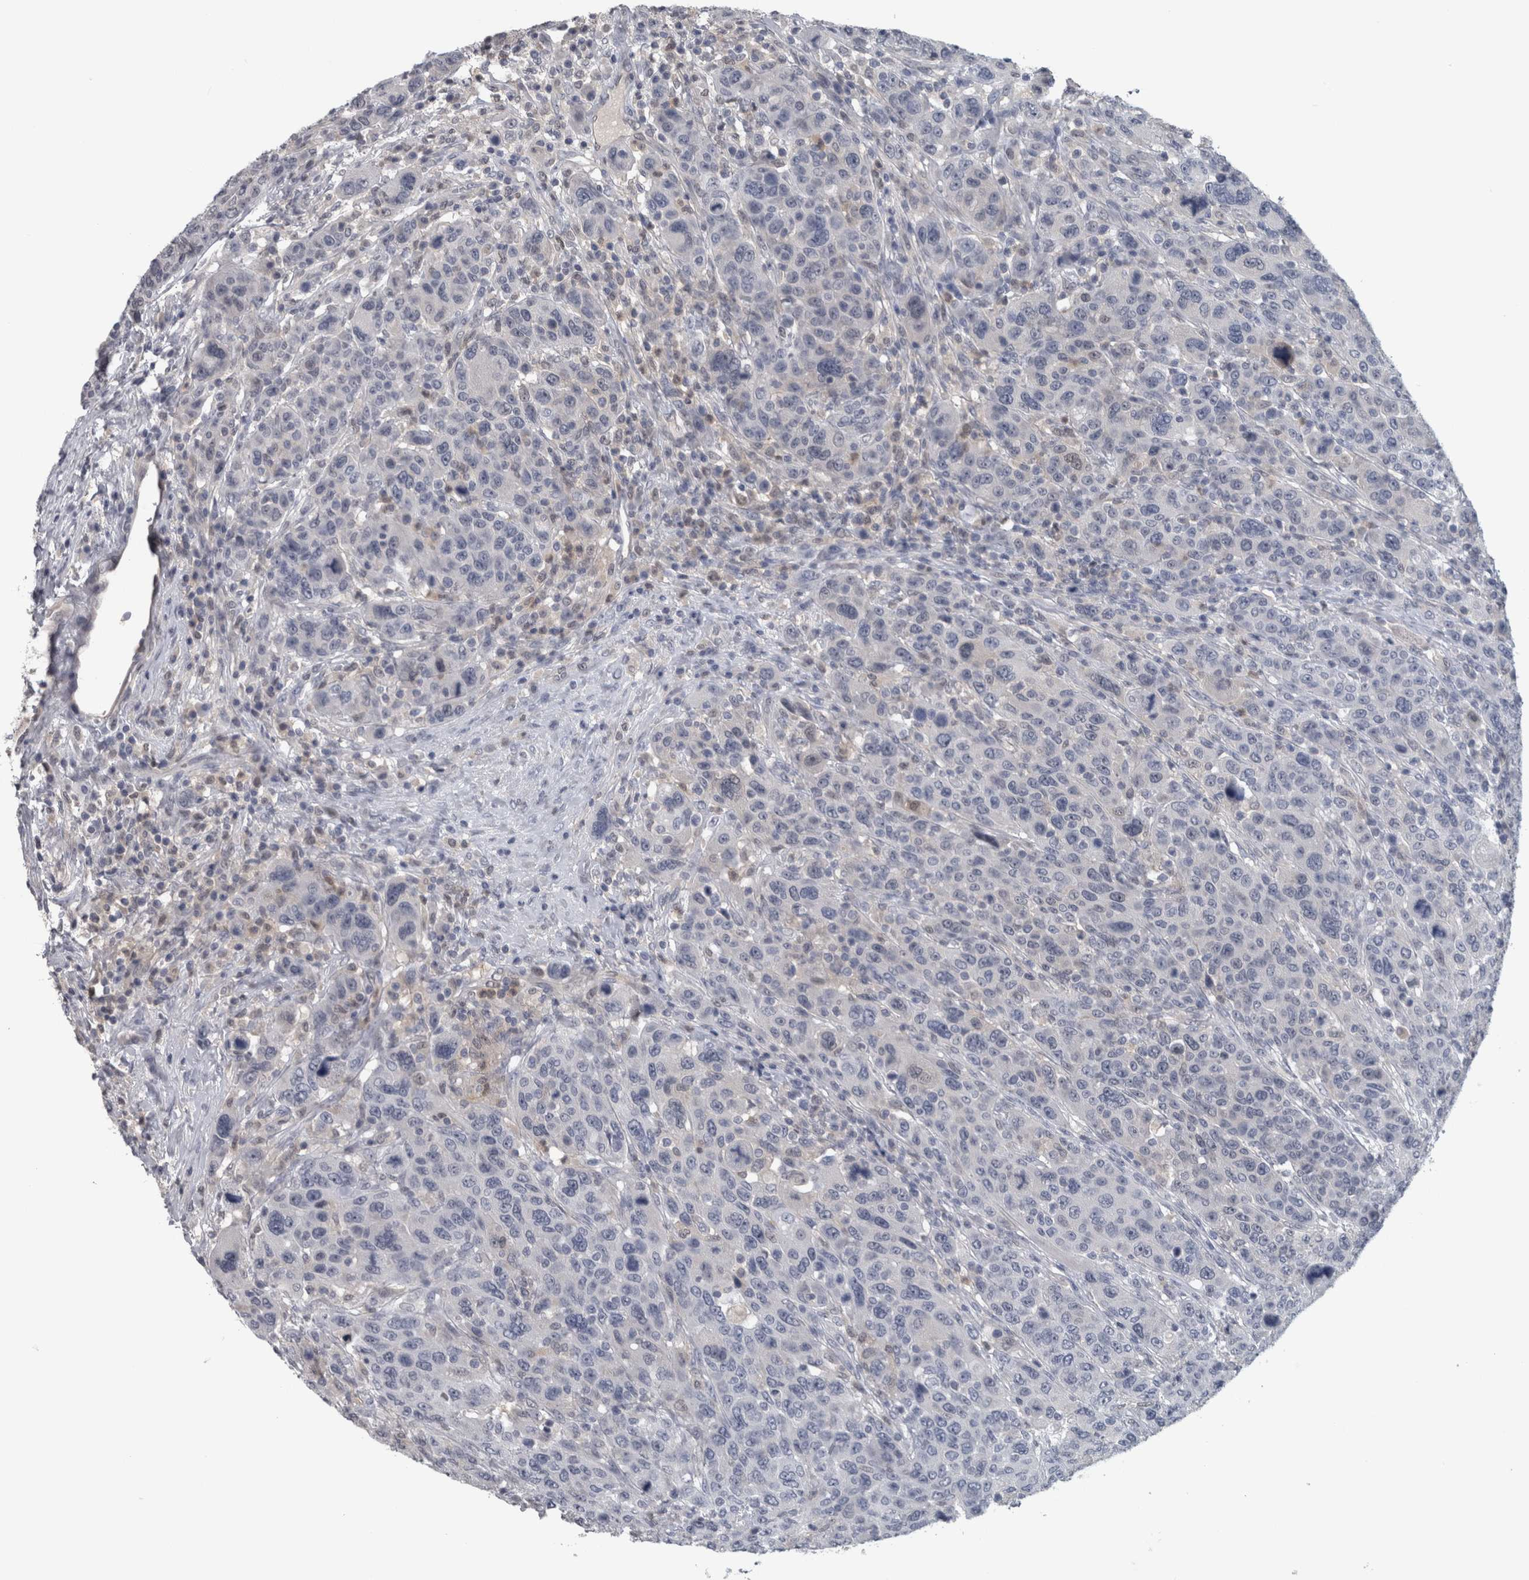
{"staining": {"intensity": "negative", "quantity": "none", "location": "none"}, "tissue": "breast cancer", "cell_type": "Tumor cells", "image_type": "cancer", "snomed": [{"axis": "morphology", "description": "Duct carcinoma"}, {"axis": "topography", "description": "Breast"}], "caption": "Immunohistochemistry micrograph of breast cancer (invasive ductal carcinoma) stained for a protein (brown), which shows no staining in tumor cells.", "gene": "NAPRT", "patient": {"sex": "female", "age": 37}}